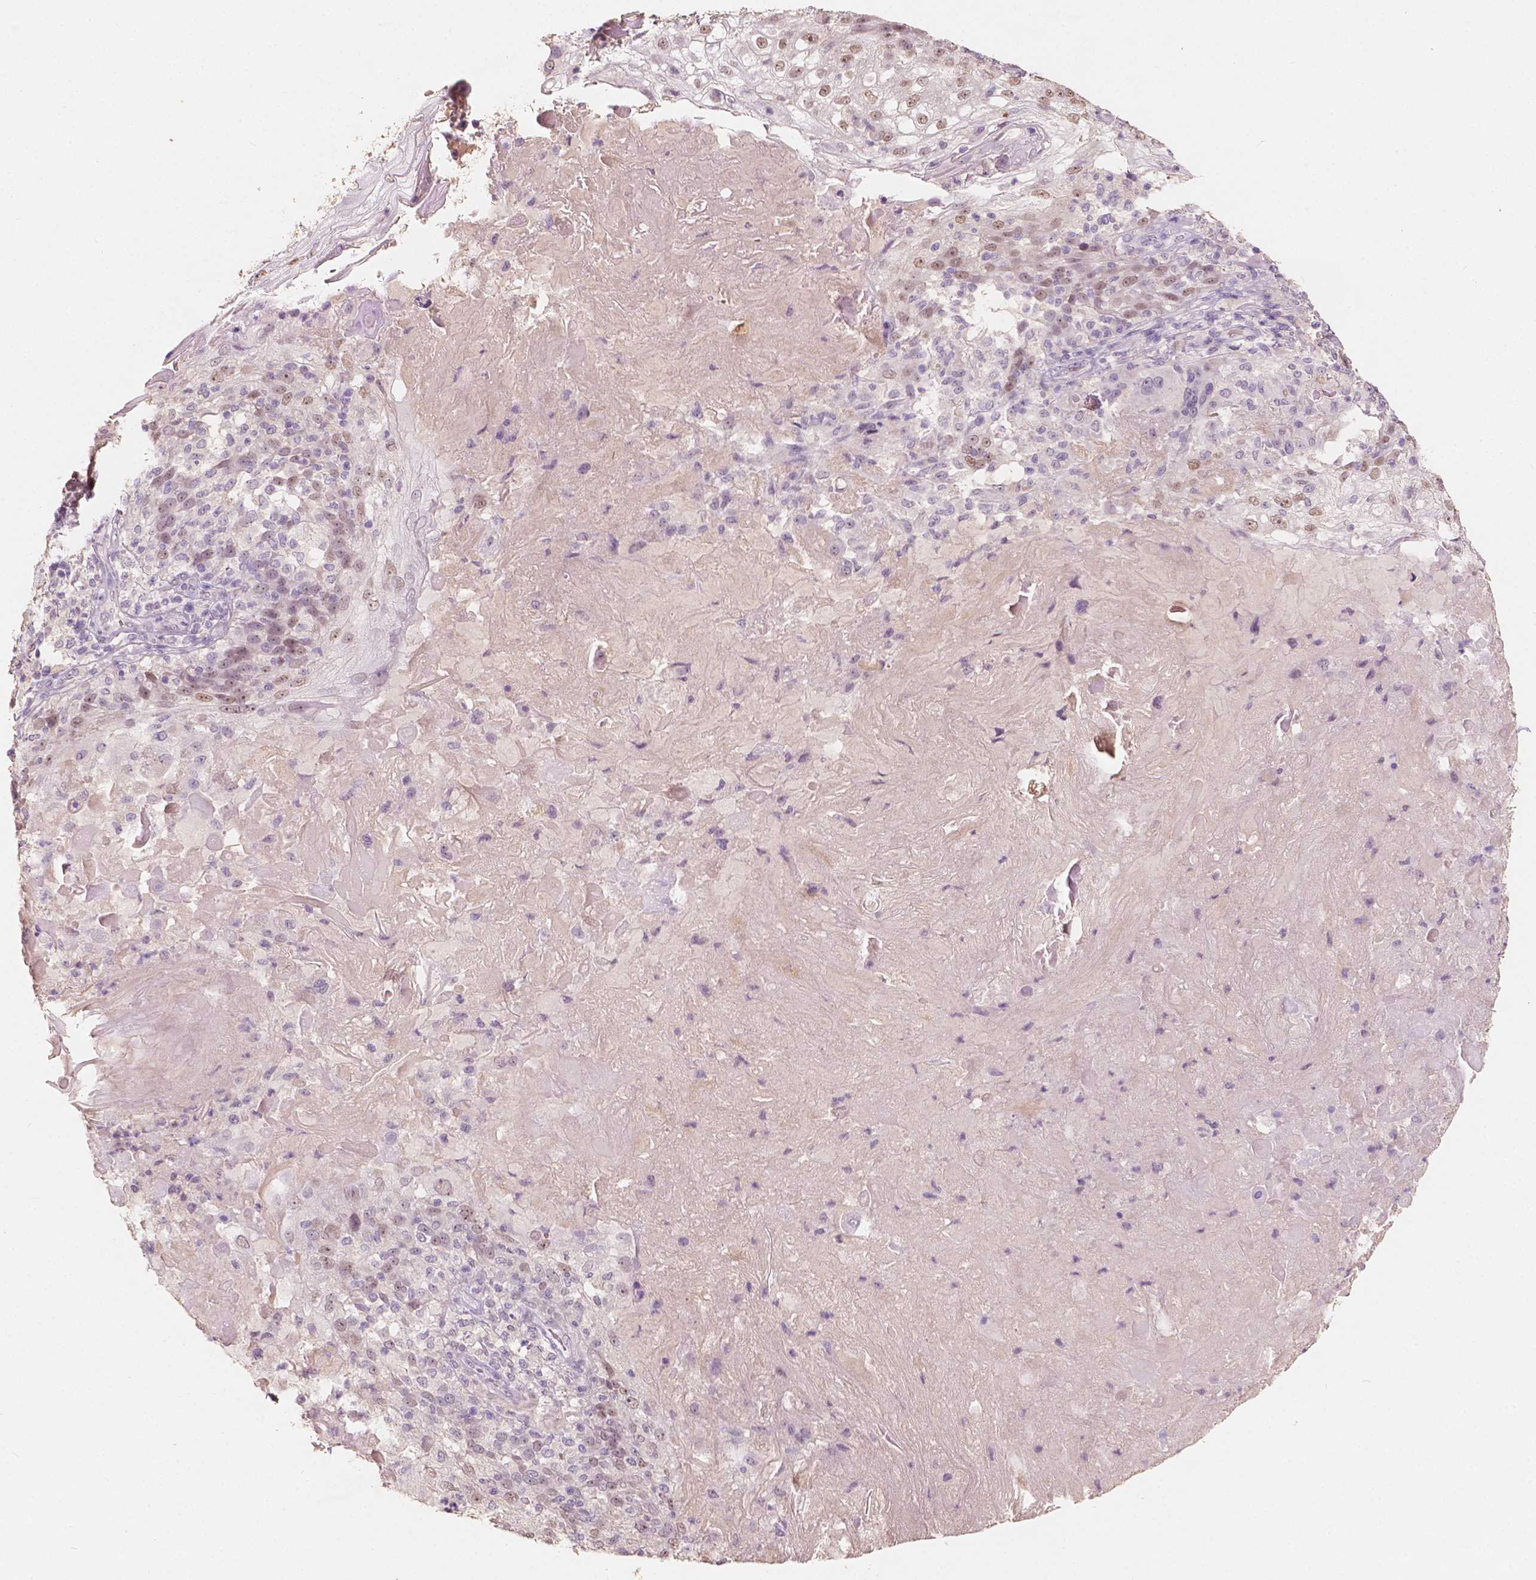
{"staining": {"intensity": "moderate", "quantity": "25%-75%", "location": "nuclear"}, "tissue": "skin cancer", "cell_type": "Tumor cells", "image_type": "cancer", "snomed": [{"axis": "morphology", "description": "Normal tissue, NOS"}, {"axis": "morphology", "description": "Squamous cell carcinoma, NOS"}, {"axis": "topography", "description": "Skin"}], "caption": "Skin squamous cell carcinoma stained with a protein marker shows moderate staining in tumor cells.", "gene": "SOX15", "patient": {"sex": "female", "age": 83}}